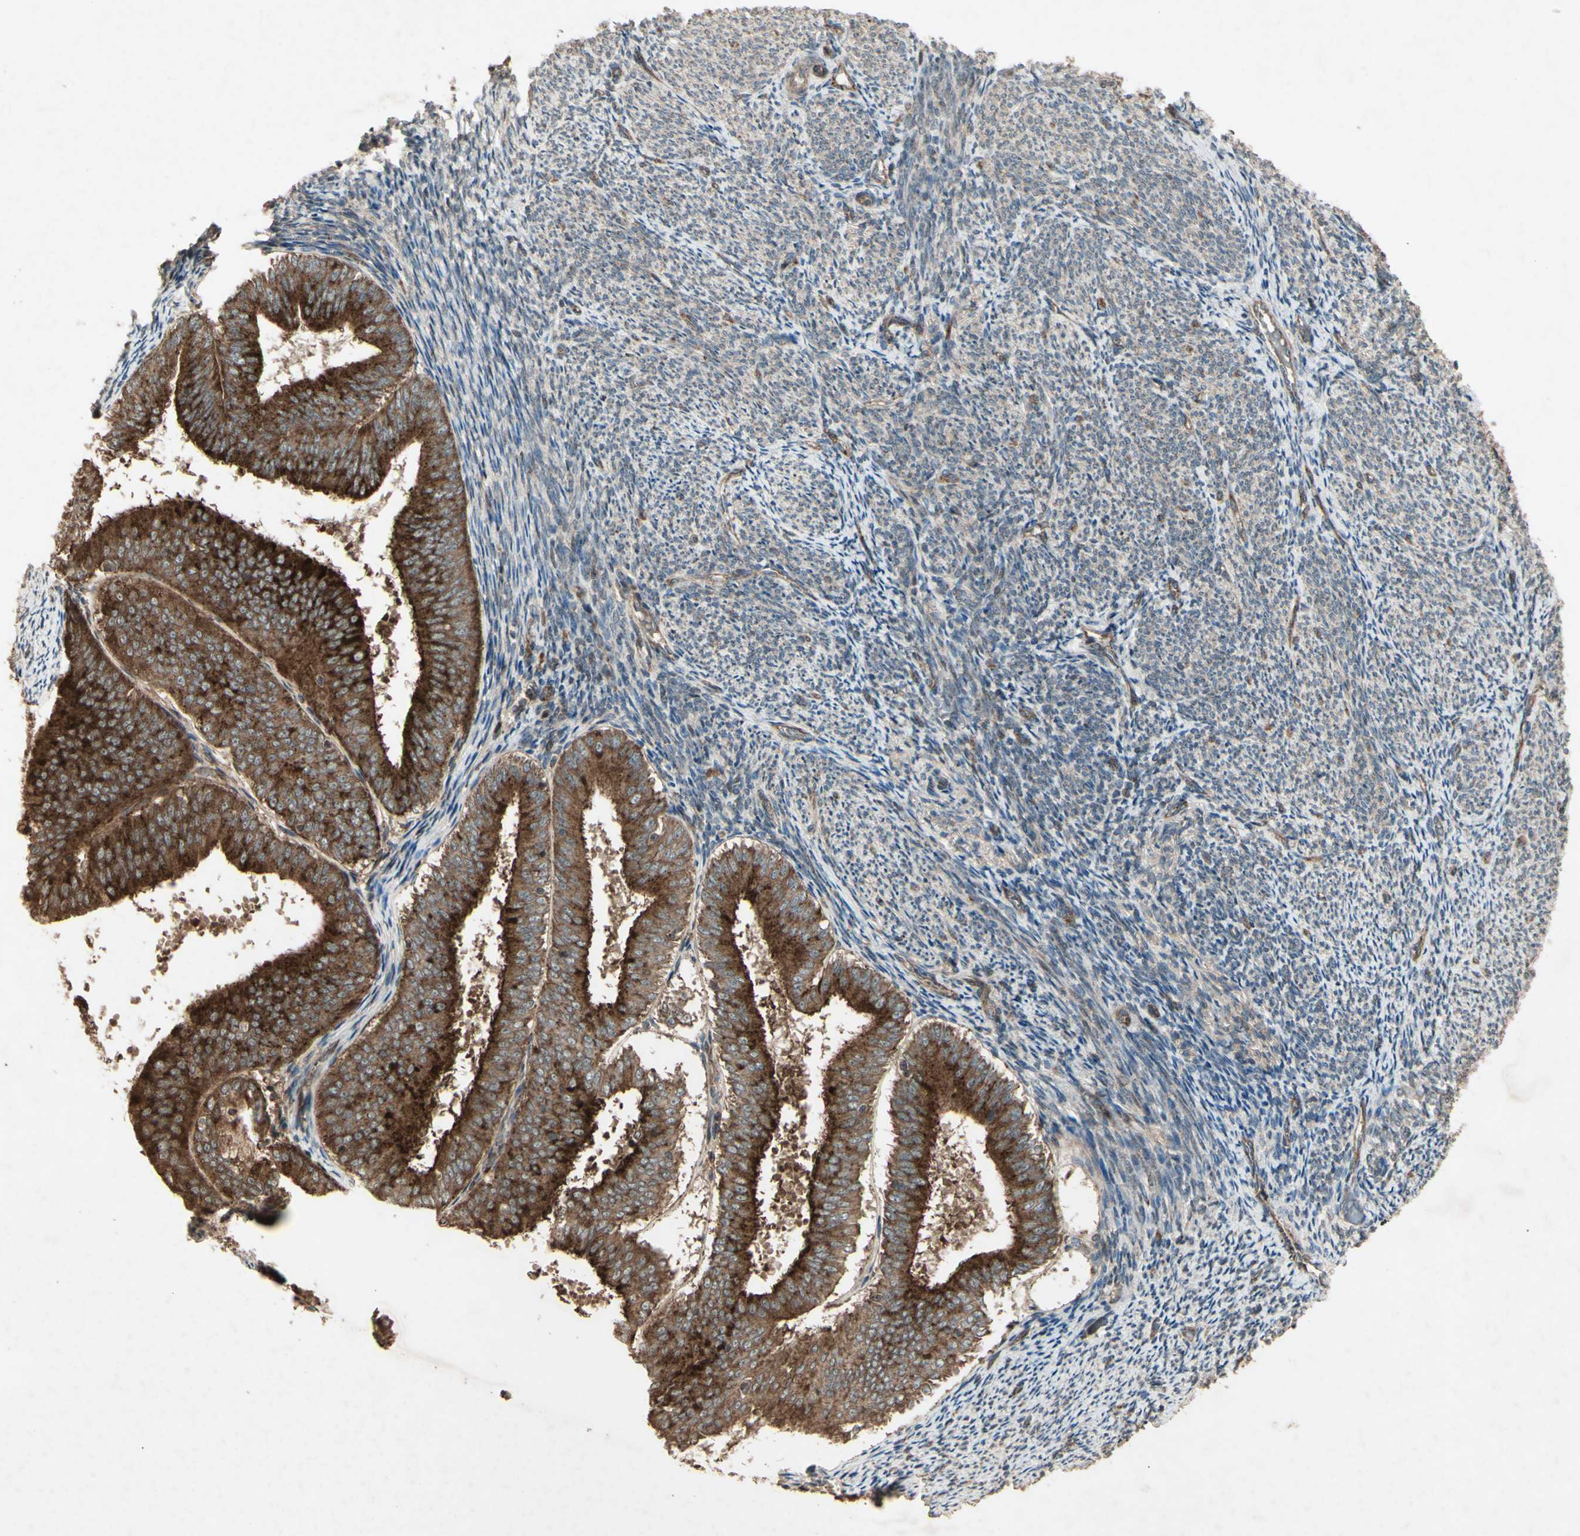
{"staining": {"intensity": "strong", "quantity": ">75%", "location": "cytoplasmic/membranous"}, "tissue": "endometrial cancer", "cell_type": "Tumor cells", "image_type": "cancer", "snomed": [{"axis": "morphology", "description": "Adenocarcinoma, NOS"}, {"axis": "topography", "description": "Endometrium"}], "caption": "Protein expression analysis of human endometrial adenocarcinoma reveals strong cytoplasmic/membranous positivity in about >75% of tumor cells. (DAB (3,3'-diaminobenzidine) IHC, brown staining for protein, blue staining for nuclei).", "gene": "AP1G1", "patient": {"sex": "female", "age": 63}}